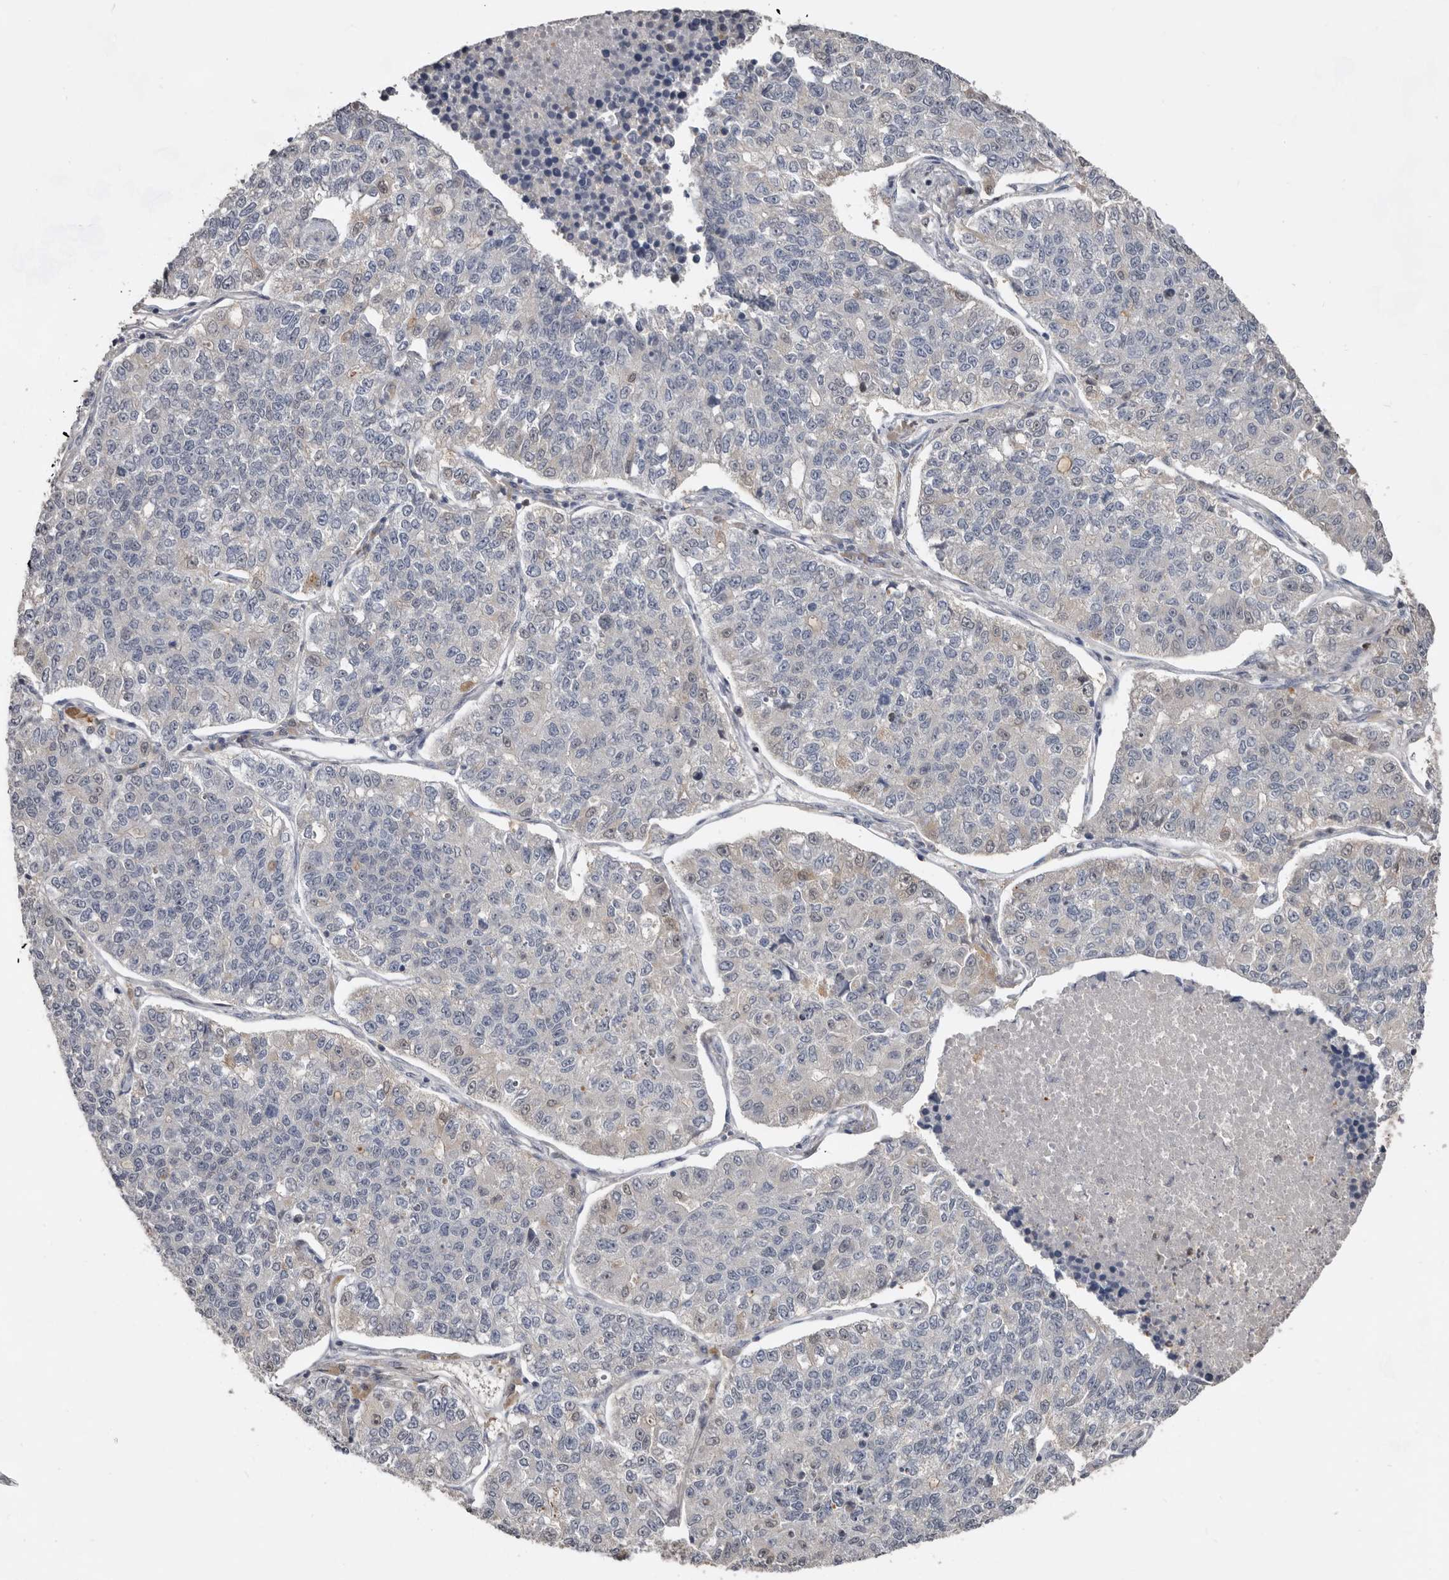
{"staining": {"intensity": "negative", "quantity": "none", "location": "none"}, "tissue": "lung cancer", "cell_type": "Tumor cells", "image_type": "cancer", "snomed": [{"axis": "morphology", "description": "Adenocarcinoma, NOS"}, {"axis": "topography", "description": "Lung"}], "caption": "DAB (3,3'-diaminobenzidine) immunohistochemical staining of lung cancer (adenocarcinoma) demonstrates no significant positivity in tumor cells. The staining was performed using DAB (3,3'-diaminobenzidine) to visualize the protein expression in brown, while the nuclei were stained in blue with hematoxylin (Magnification: 20x).", "gene": "RBKS", "patient": {"sex": "male", "age": 49}}